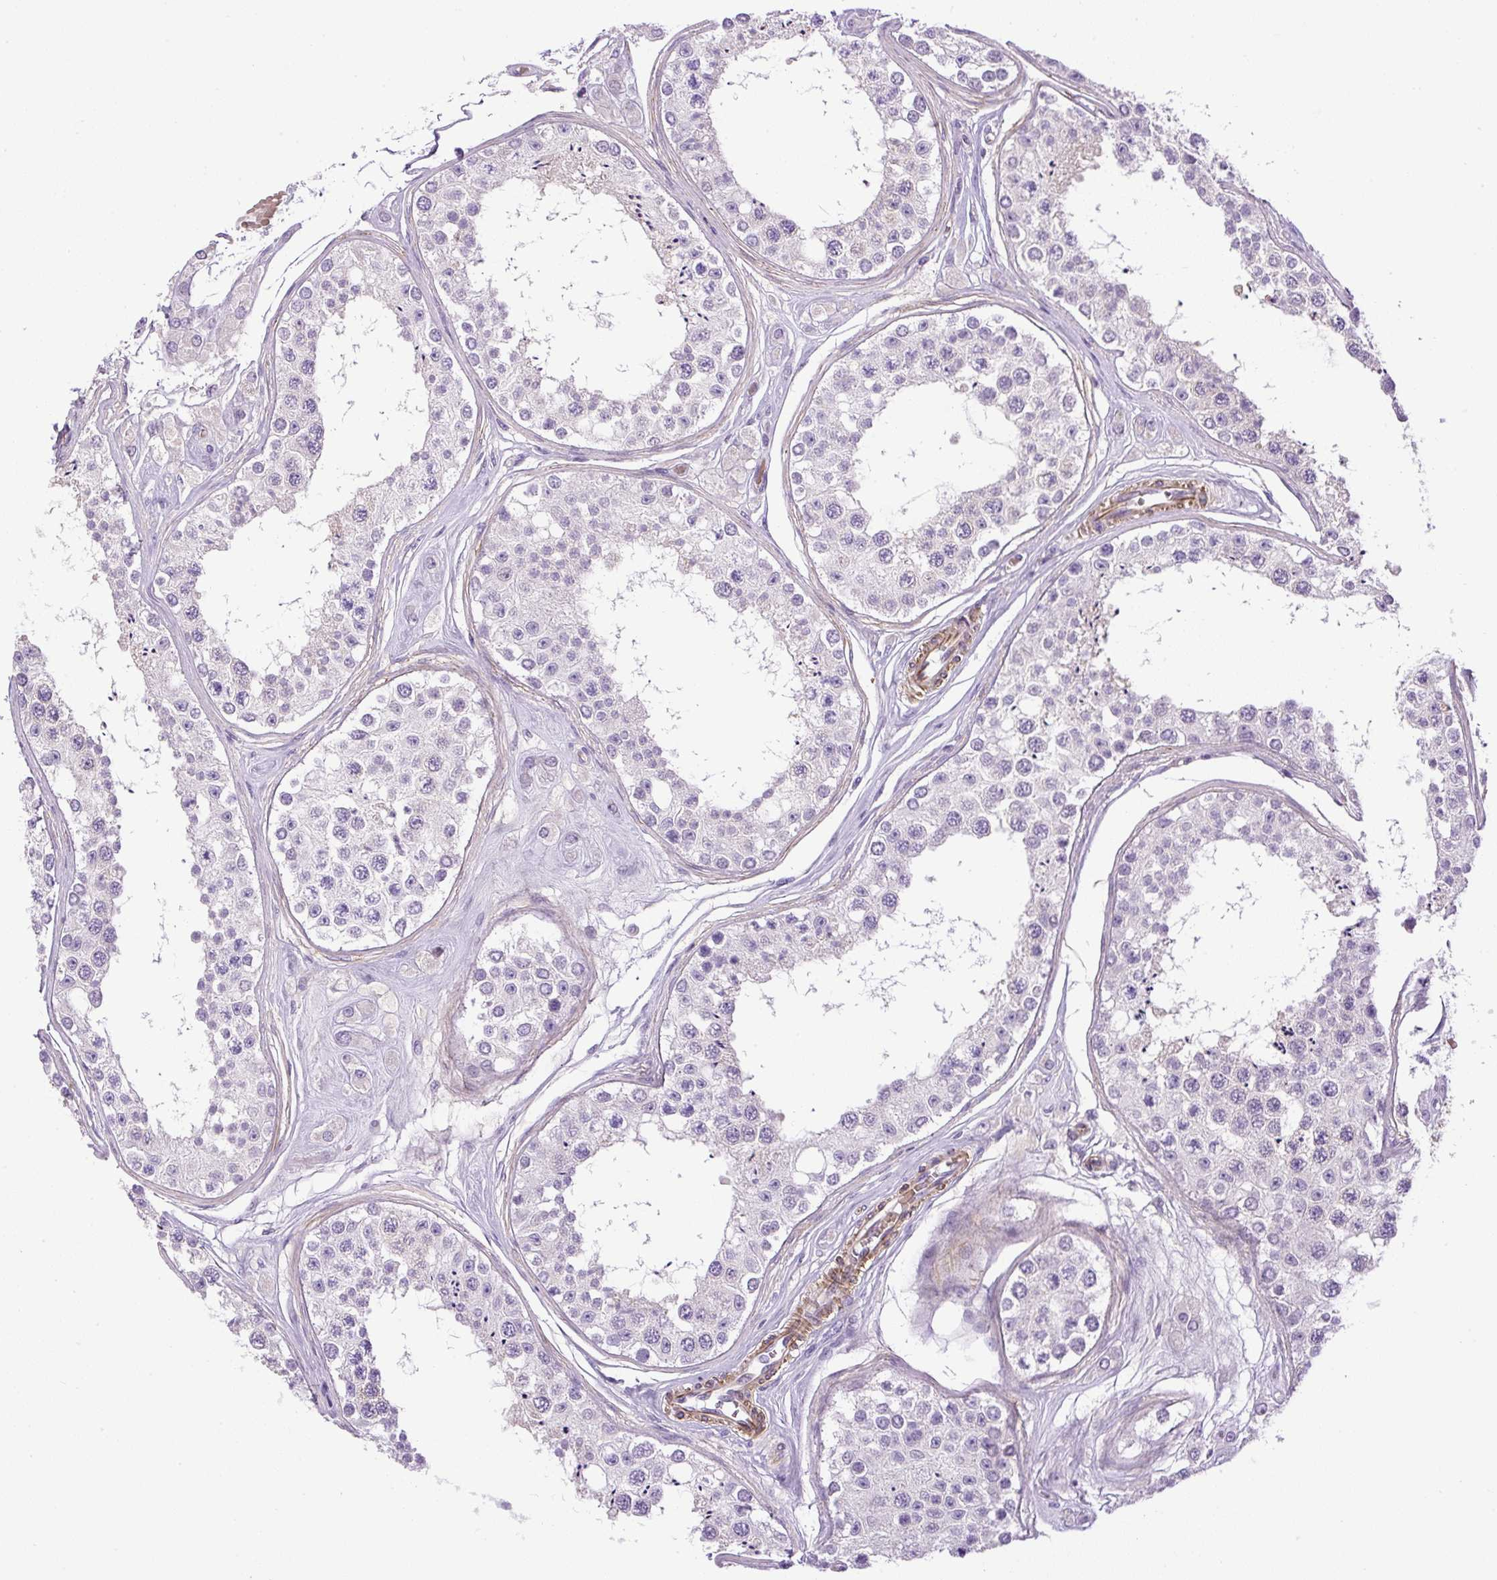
{"staining": {"intensity": "negative", "quantity": "none", "location": "none"}, "tissue": "testis", "cell_type": "Cells in seminiferous ducts", "image_type": "normal", "snomed": [{"axis": "morphology", "description": "Normal tissue, NOS"}, {"axis": "topography", "description": "Testis"}], "caption": "This is an immunohistochemistry micrograph of normal testis. There is no expression in cells in seminiferous ducts.", "gene": "VWA7", "patient": {"sex": "male", "age": 25}}